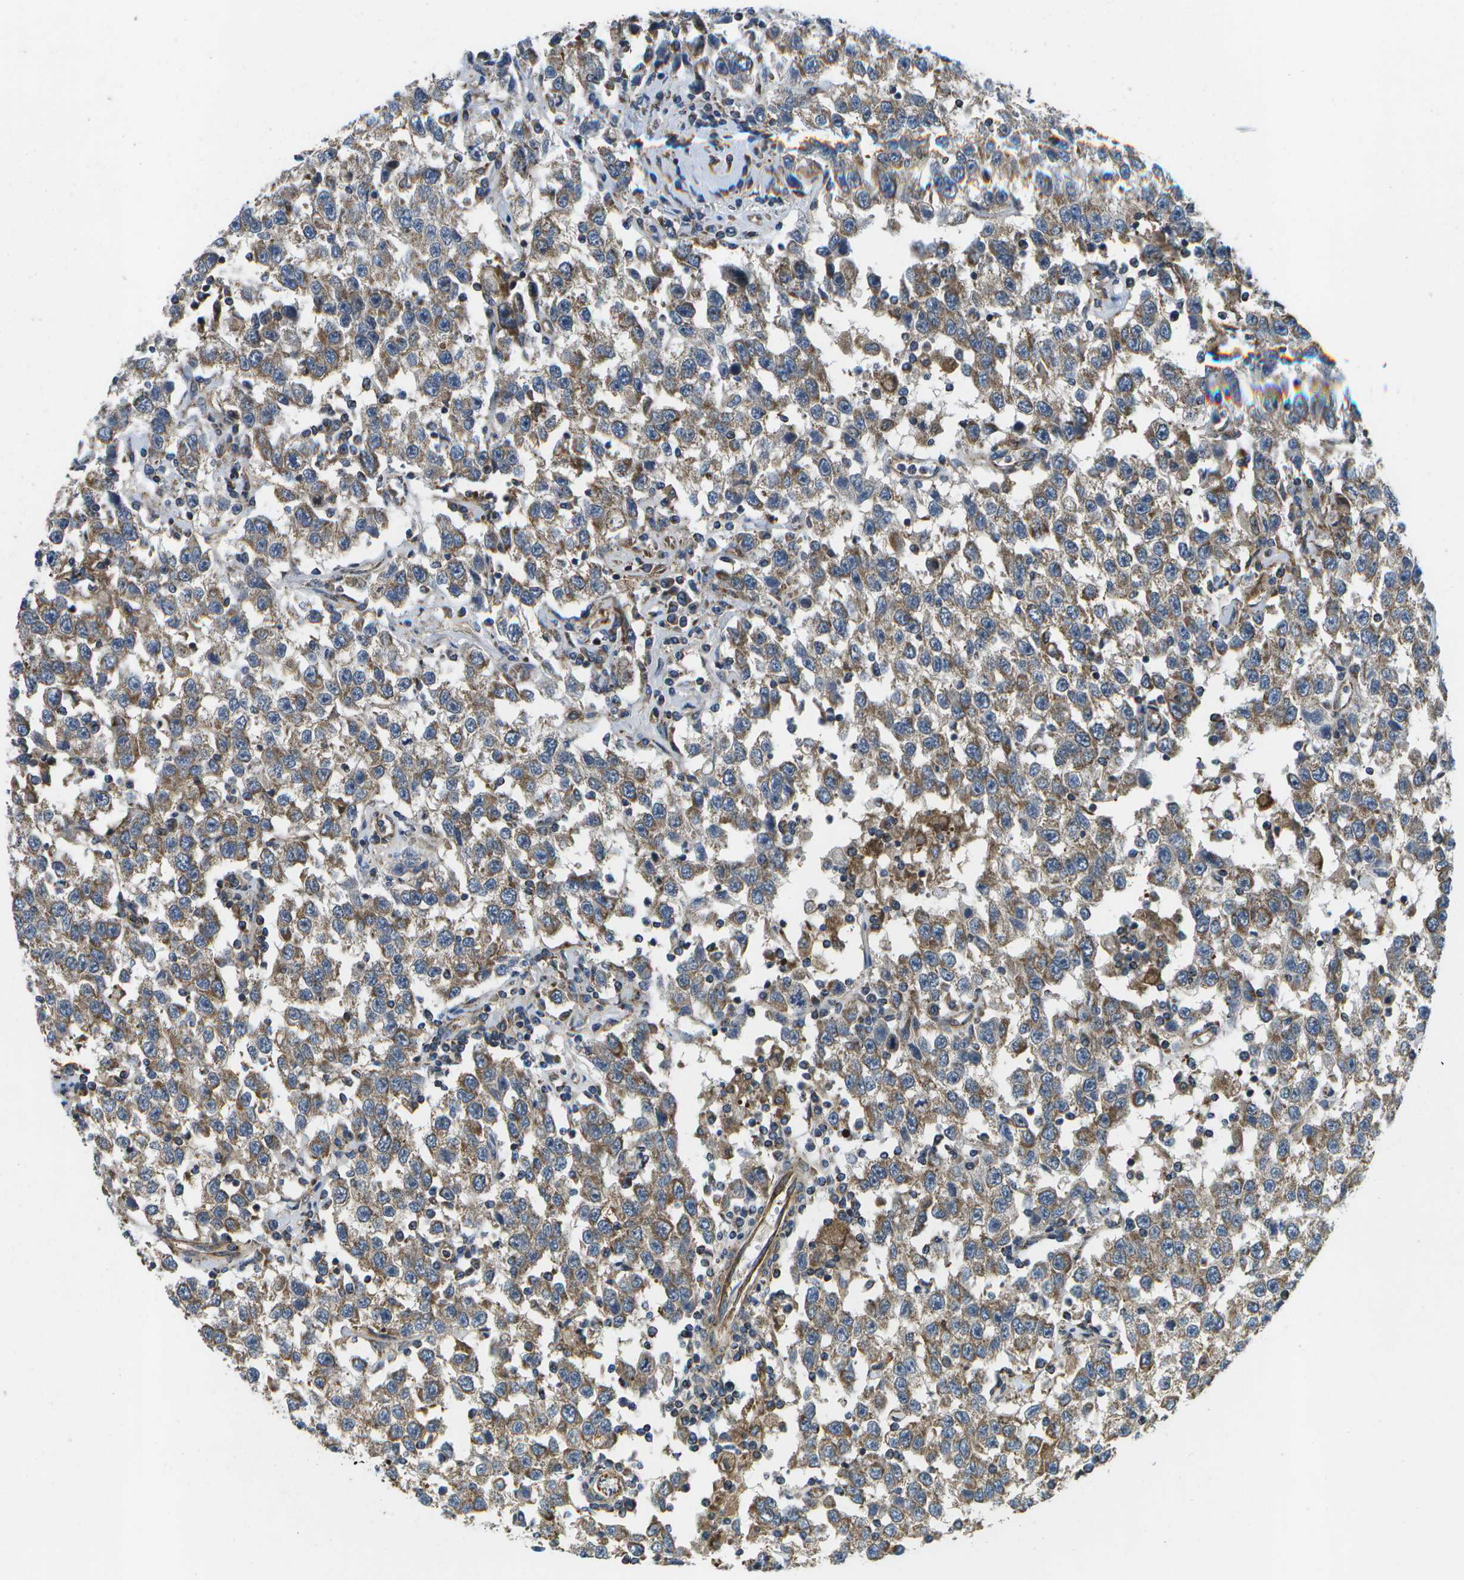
{"staining": {"intensity": "moderate", "quantity": ">75%", "location": "cytoplasmic/membranous"}, "tissue": "testis cancer", "cell_type": "Tumor cells", "image_type": "cancer", "snomed": [{"axis": "morphology", "description": "Seminoma, NOS"}, {"axis": "topography", "description": "Testis"}], "caption": "Testis cancer stained with DAB (3,3'-diaminobenzidine) IHC displays medium levels of moderate cytoplasmic/membranous expression in approximately >75% of tumor cells. The staining was performed using DAB (3,3'-diaminobenzidine) to visualize the protein expression in brown, while the nuclei were stained in blue with hematoxylin (Magnification: 20x).", "gene": "MVK", "patient": {"sex": "male", "age": 41}}